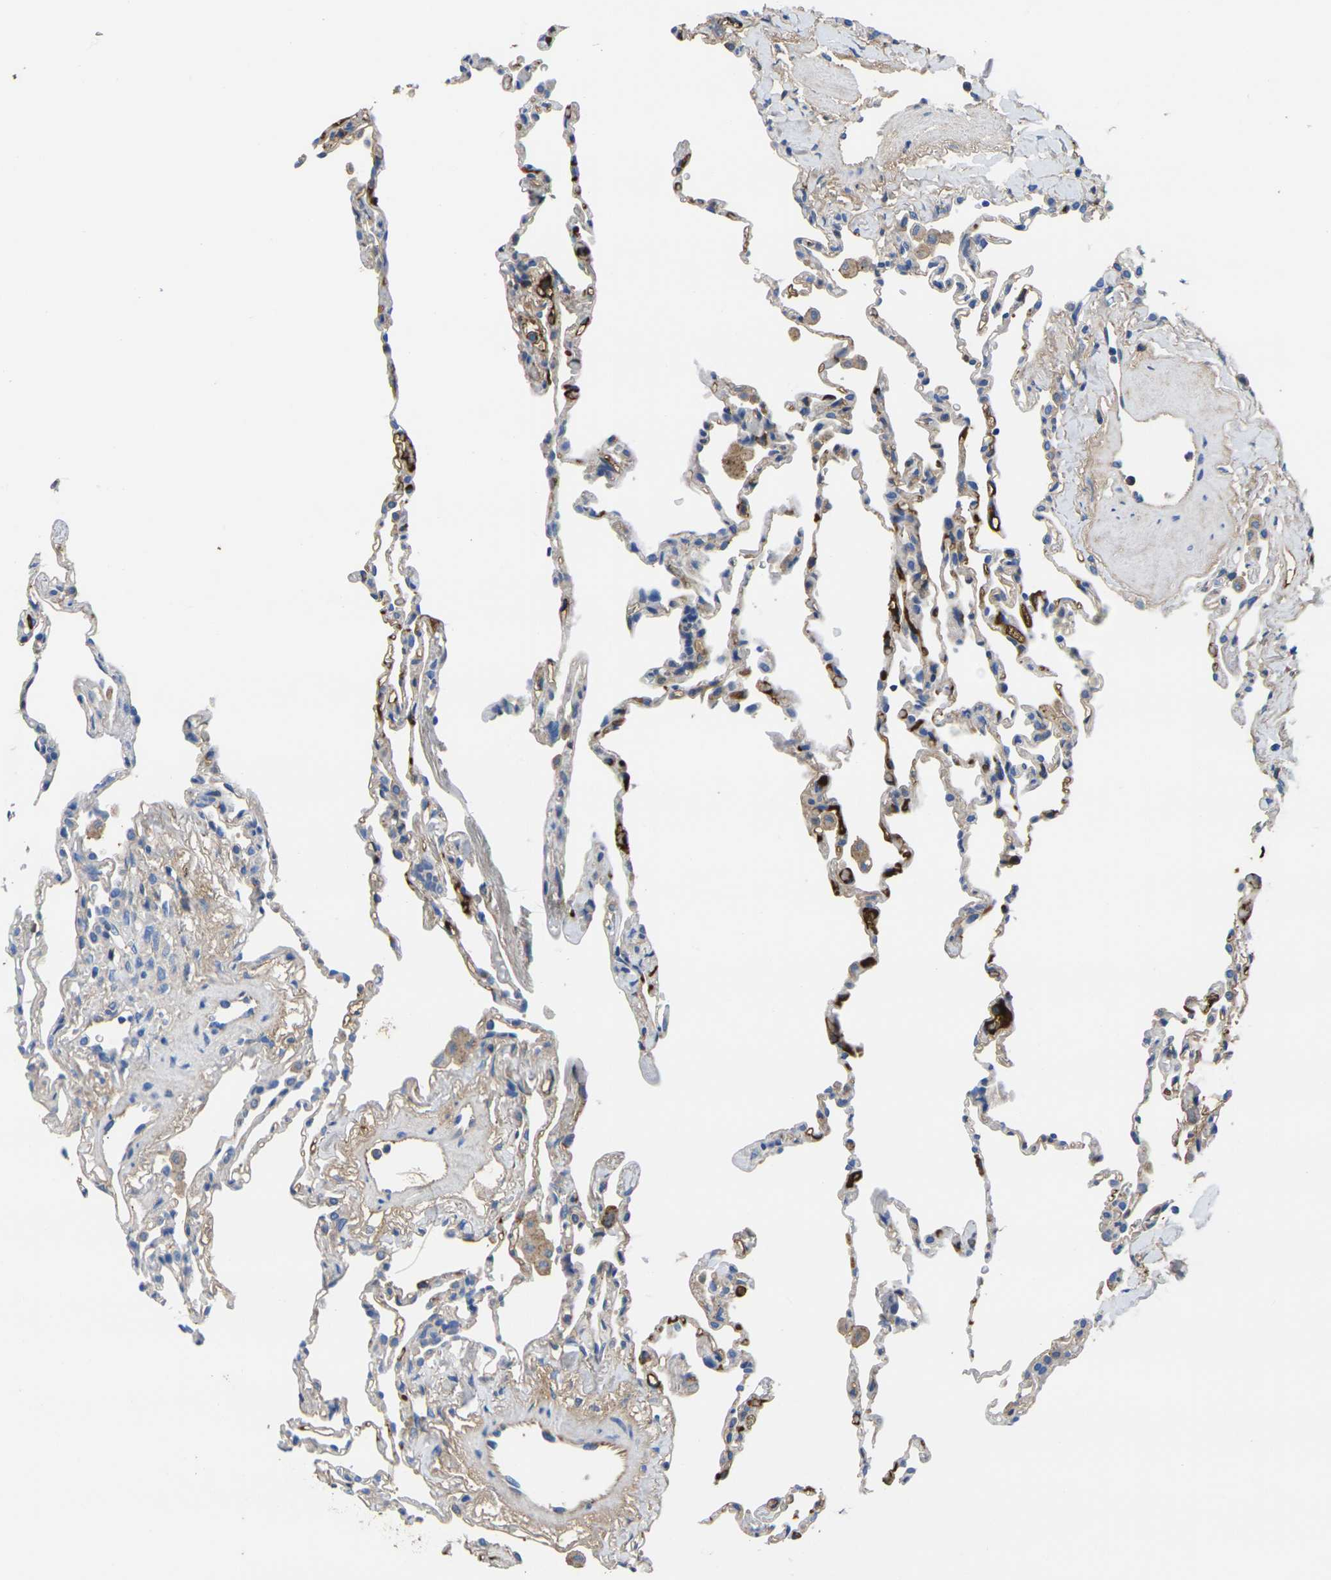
{"staining": {"intensity": "strong", "quantity": "<25%", "location": "cytoplasmic/membranous"}, "tissue": "lung", "cell_type": "Alveolar cells", "image_type": "normal", "snomed": [{"axis": "morphology", "description": "Normal tissue, NOS"}, {"axis": "topography", "description": "Lung"}], "caption": "Strong cytoplasmic/membranous protein staining is present in approximately <25% of alveolar cells in lung.", "gene": "GREM2", "patient": {"sex": "male", "age": 59}}